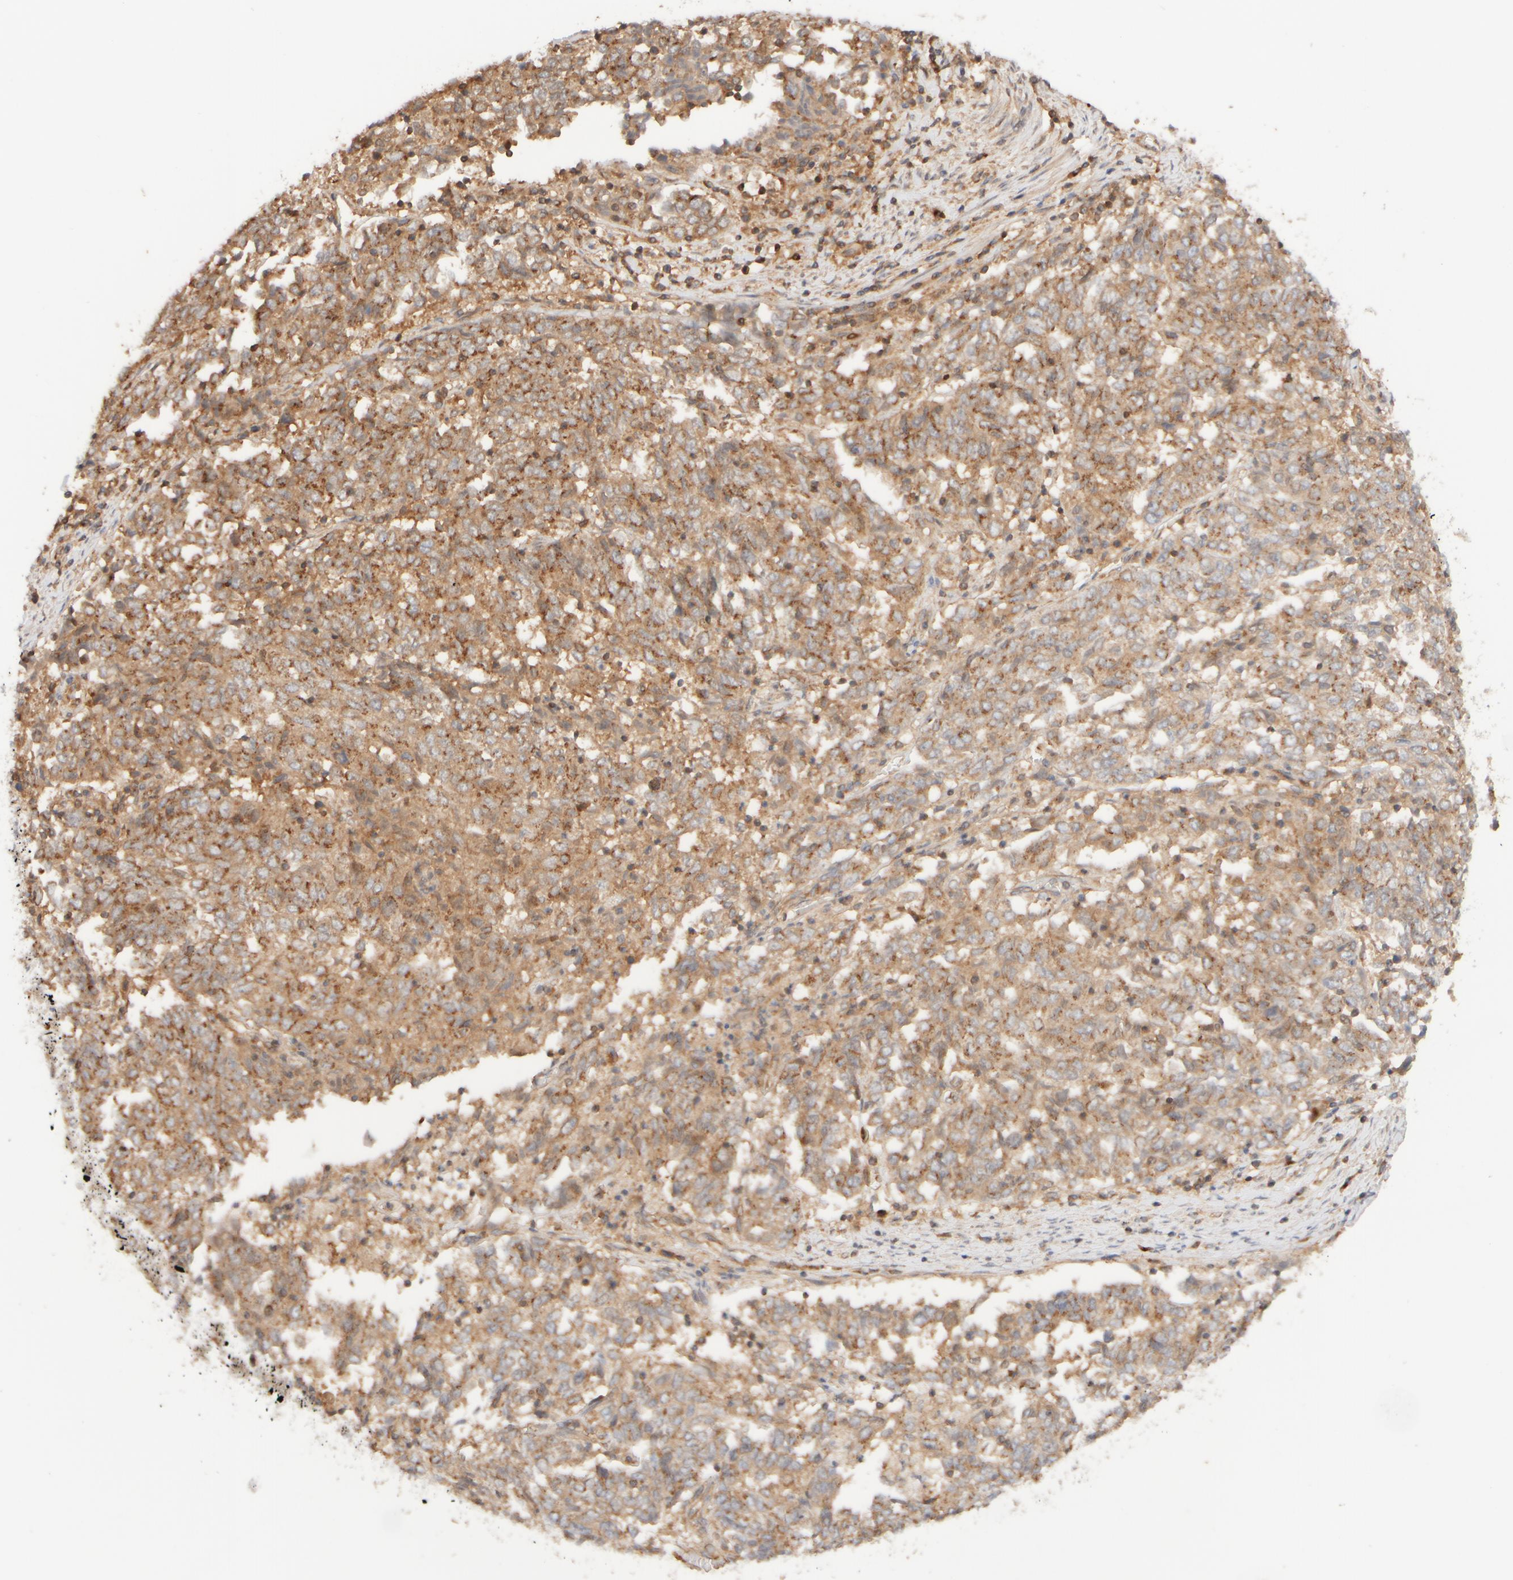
{"staining": {"intensity": "moderate", "quantity": ">75%", "location": "cytoplasmic/membranous"}, "tissue": "endometrial cancer", "cell_type": "Tumor cells", "image_type": "cancer", "snomed": [{"axis": "morphology", "description": "Adenocarcinoma, NOS"}, {"axis": "topography", "description": "Endometrium"}], "caption": "Protein positivity by immunohistochemistry (IHC) exhibits moderate cytoplasmic/membranous expression in approximately >75% of tumor cells in endometrial cancer (adenocarcinoma). (DAB (3,3'-diaminobenzidine) = brown stain, brightfield microscopy at high magnification).", "gene": "RABEP1", "patient": {"sex": "female", "age": 80}}